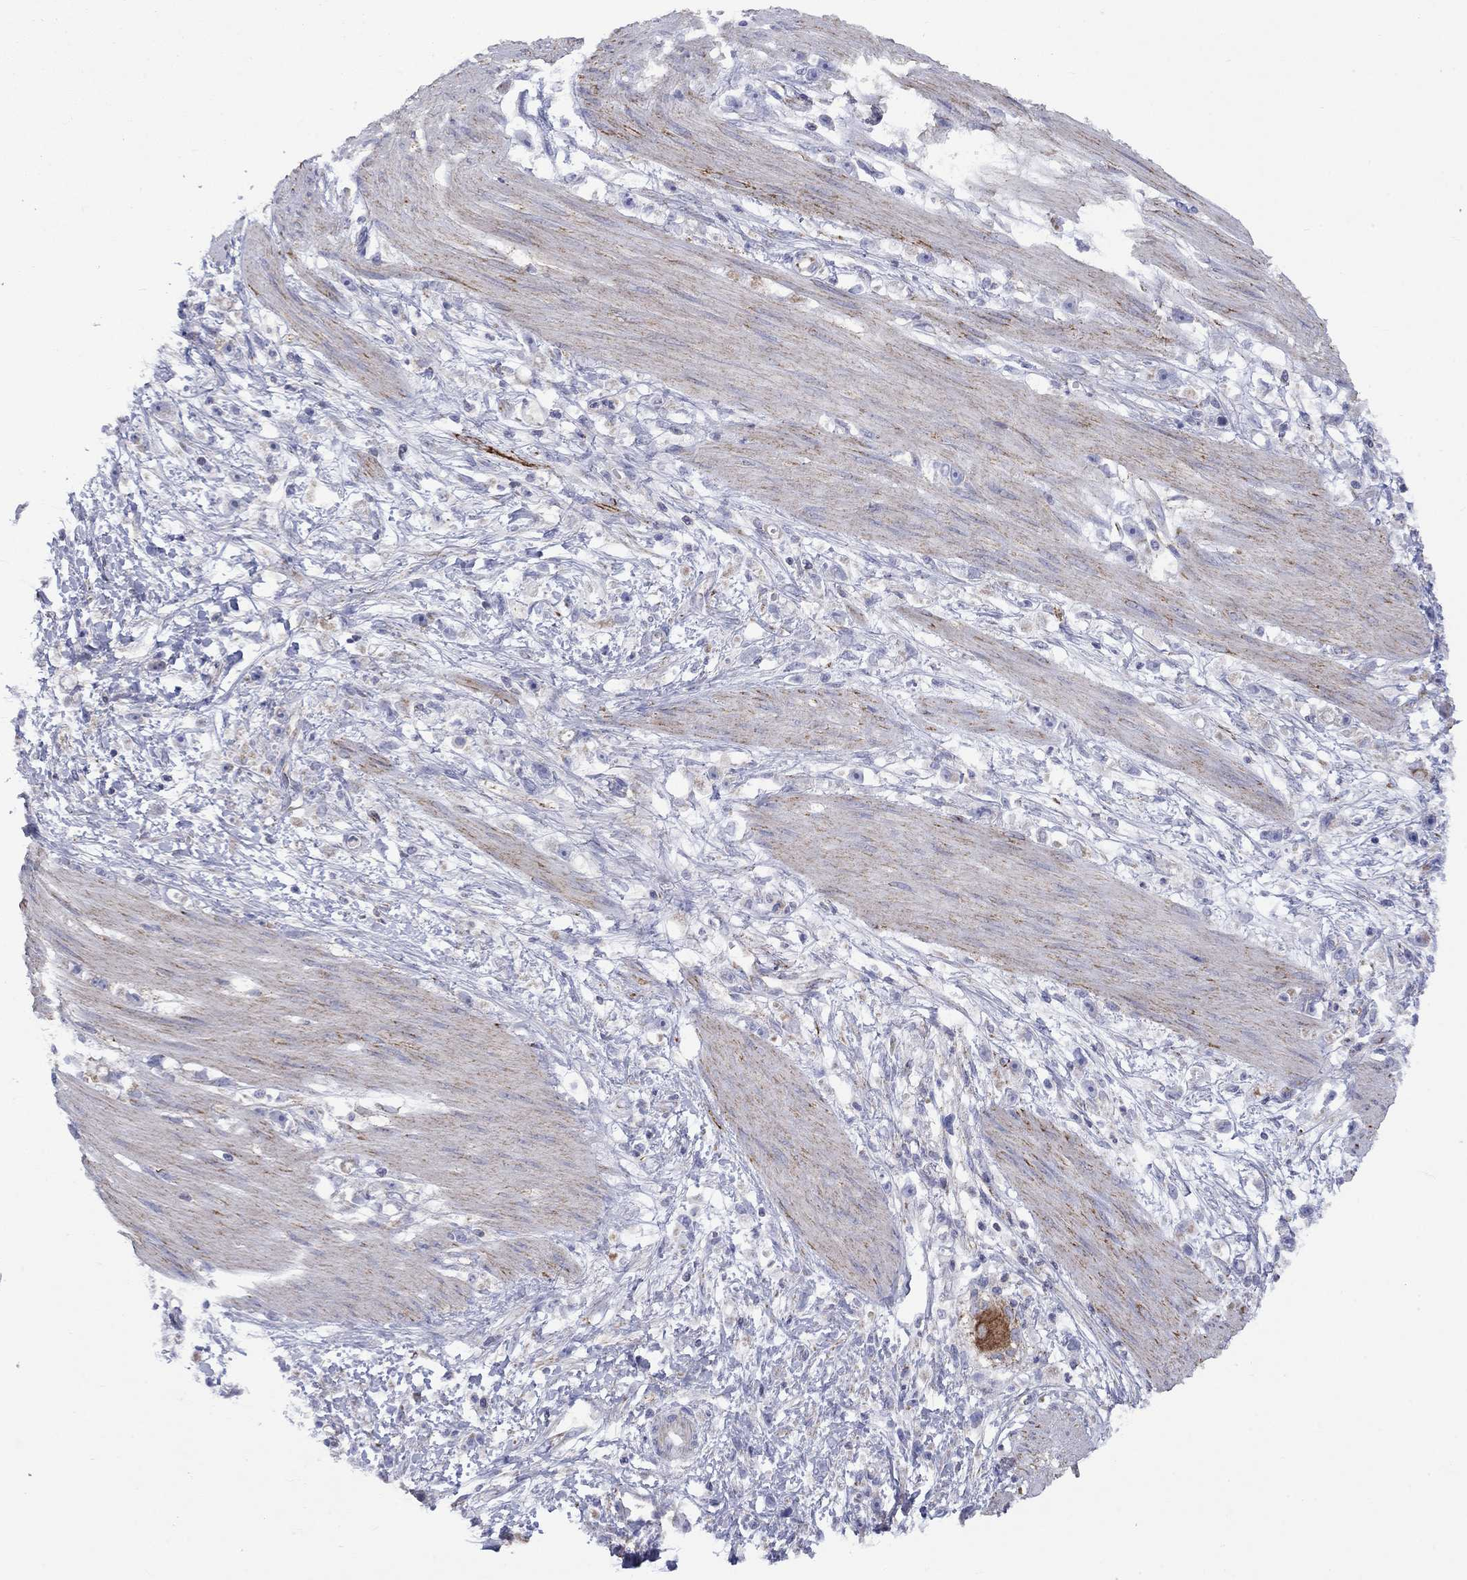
{"staining": {"intensity": "negative", "quantity": "none", "location": "none"}, "tissue": "stomach cancer", "cell_type": "Tumor cells", "image_type": "cancer", "snomed": [{"axis": "morphology", "description": "Adenocarcinoma, NOS"}, {"axis": "topography", "description": "Stomach"}], "caption": "Immunohistochemical staining of human stomach adenocarcinoma exhibits no significant positivity in tumor cells.", "gene": "CISD1", "patient": {"sex": "female", "age": 59}}